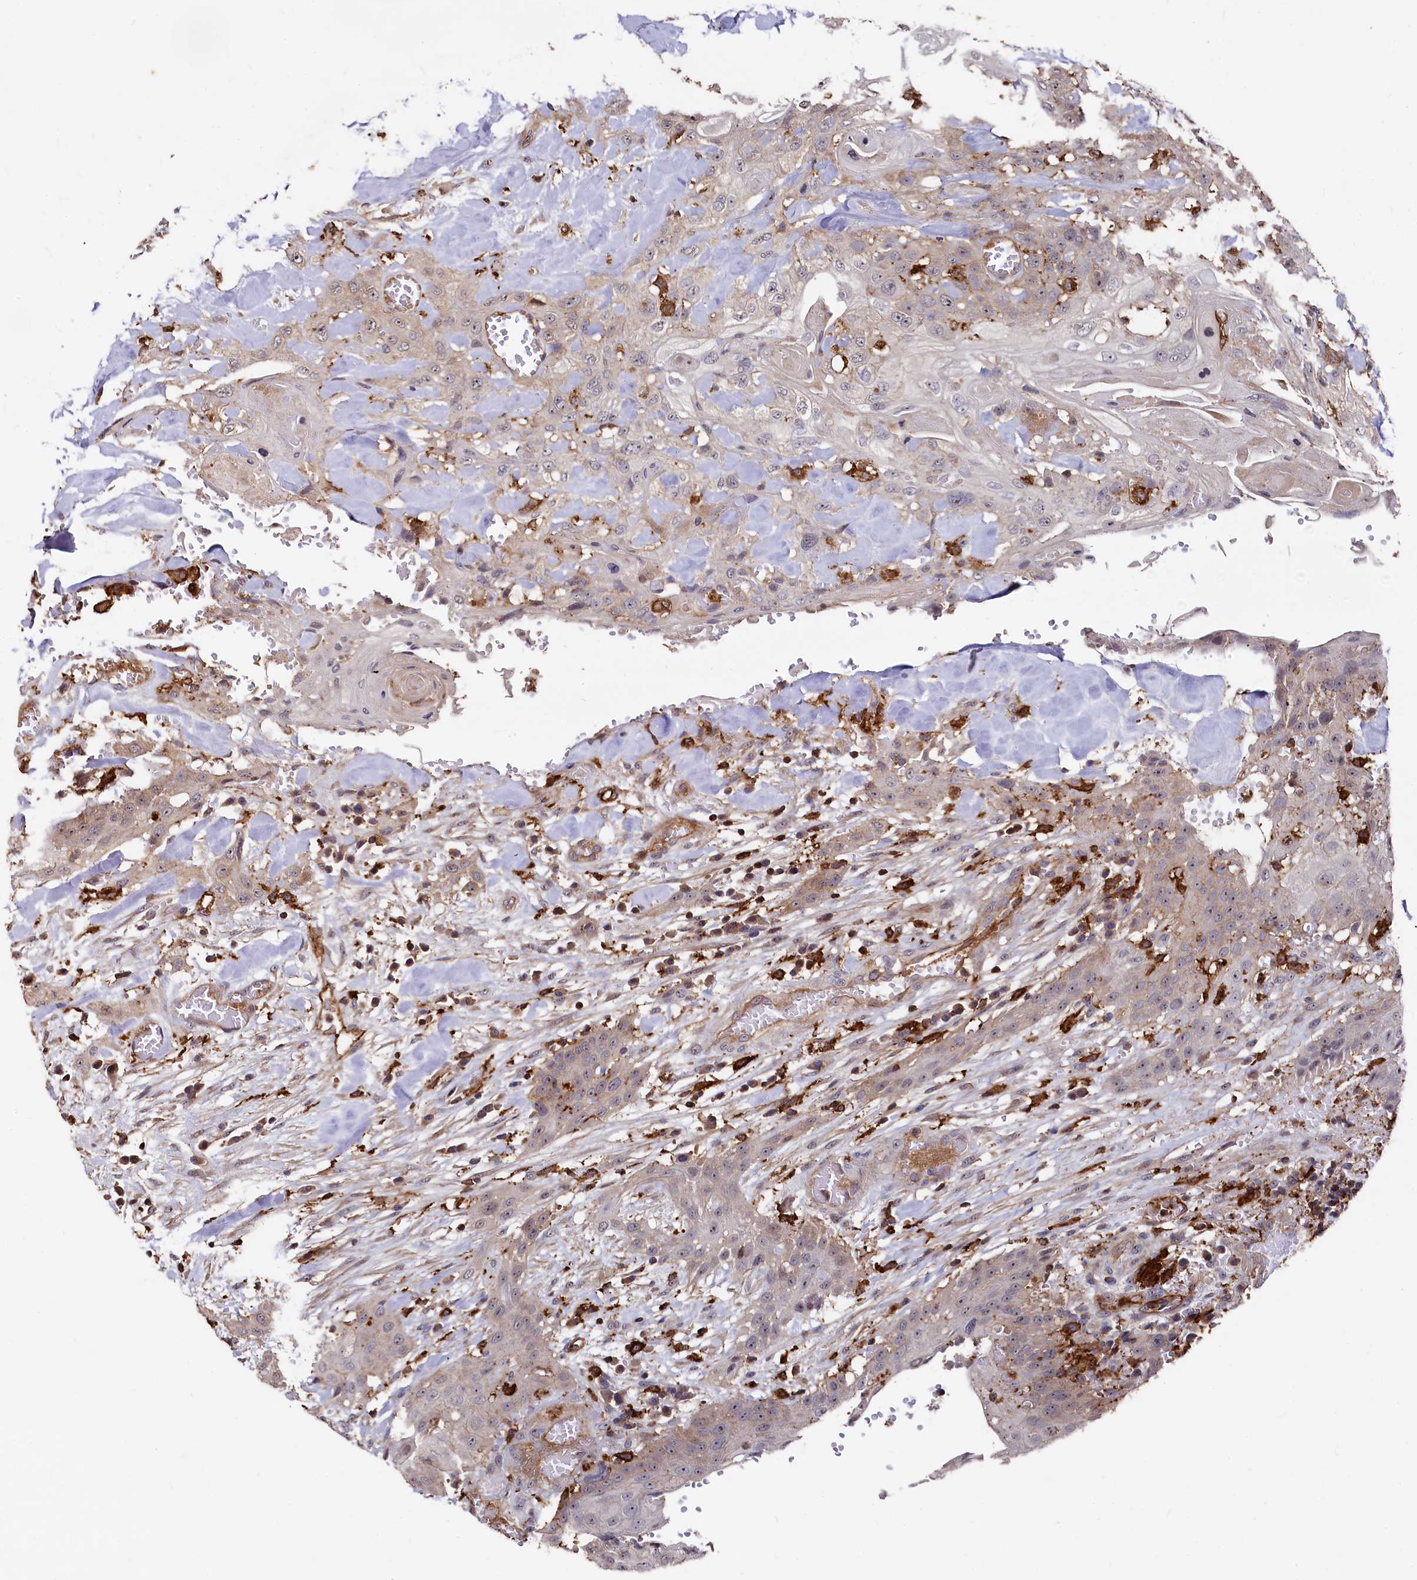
{"staining": {"intensity": "weak", "quantity": "<25%", "location": "cytoplasmic/membranous"}, "tissue": "head and neck cancer", "cell_type": "Tumor cells", "image_type": "cancer", "snomed": [{"axis": "morphology", "description": "Squamous cell carcinoma, NOS"}, {"axis": "topography", "description": "Head-Neck"}], "caption": "Squamous cell carcinoma (head and neck) was stained to show a protein in brown. There is no significant expression in tumor cells.", "gene": "PLEKHO2", "patient": {"sex": "female", "age": 43}}